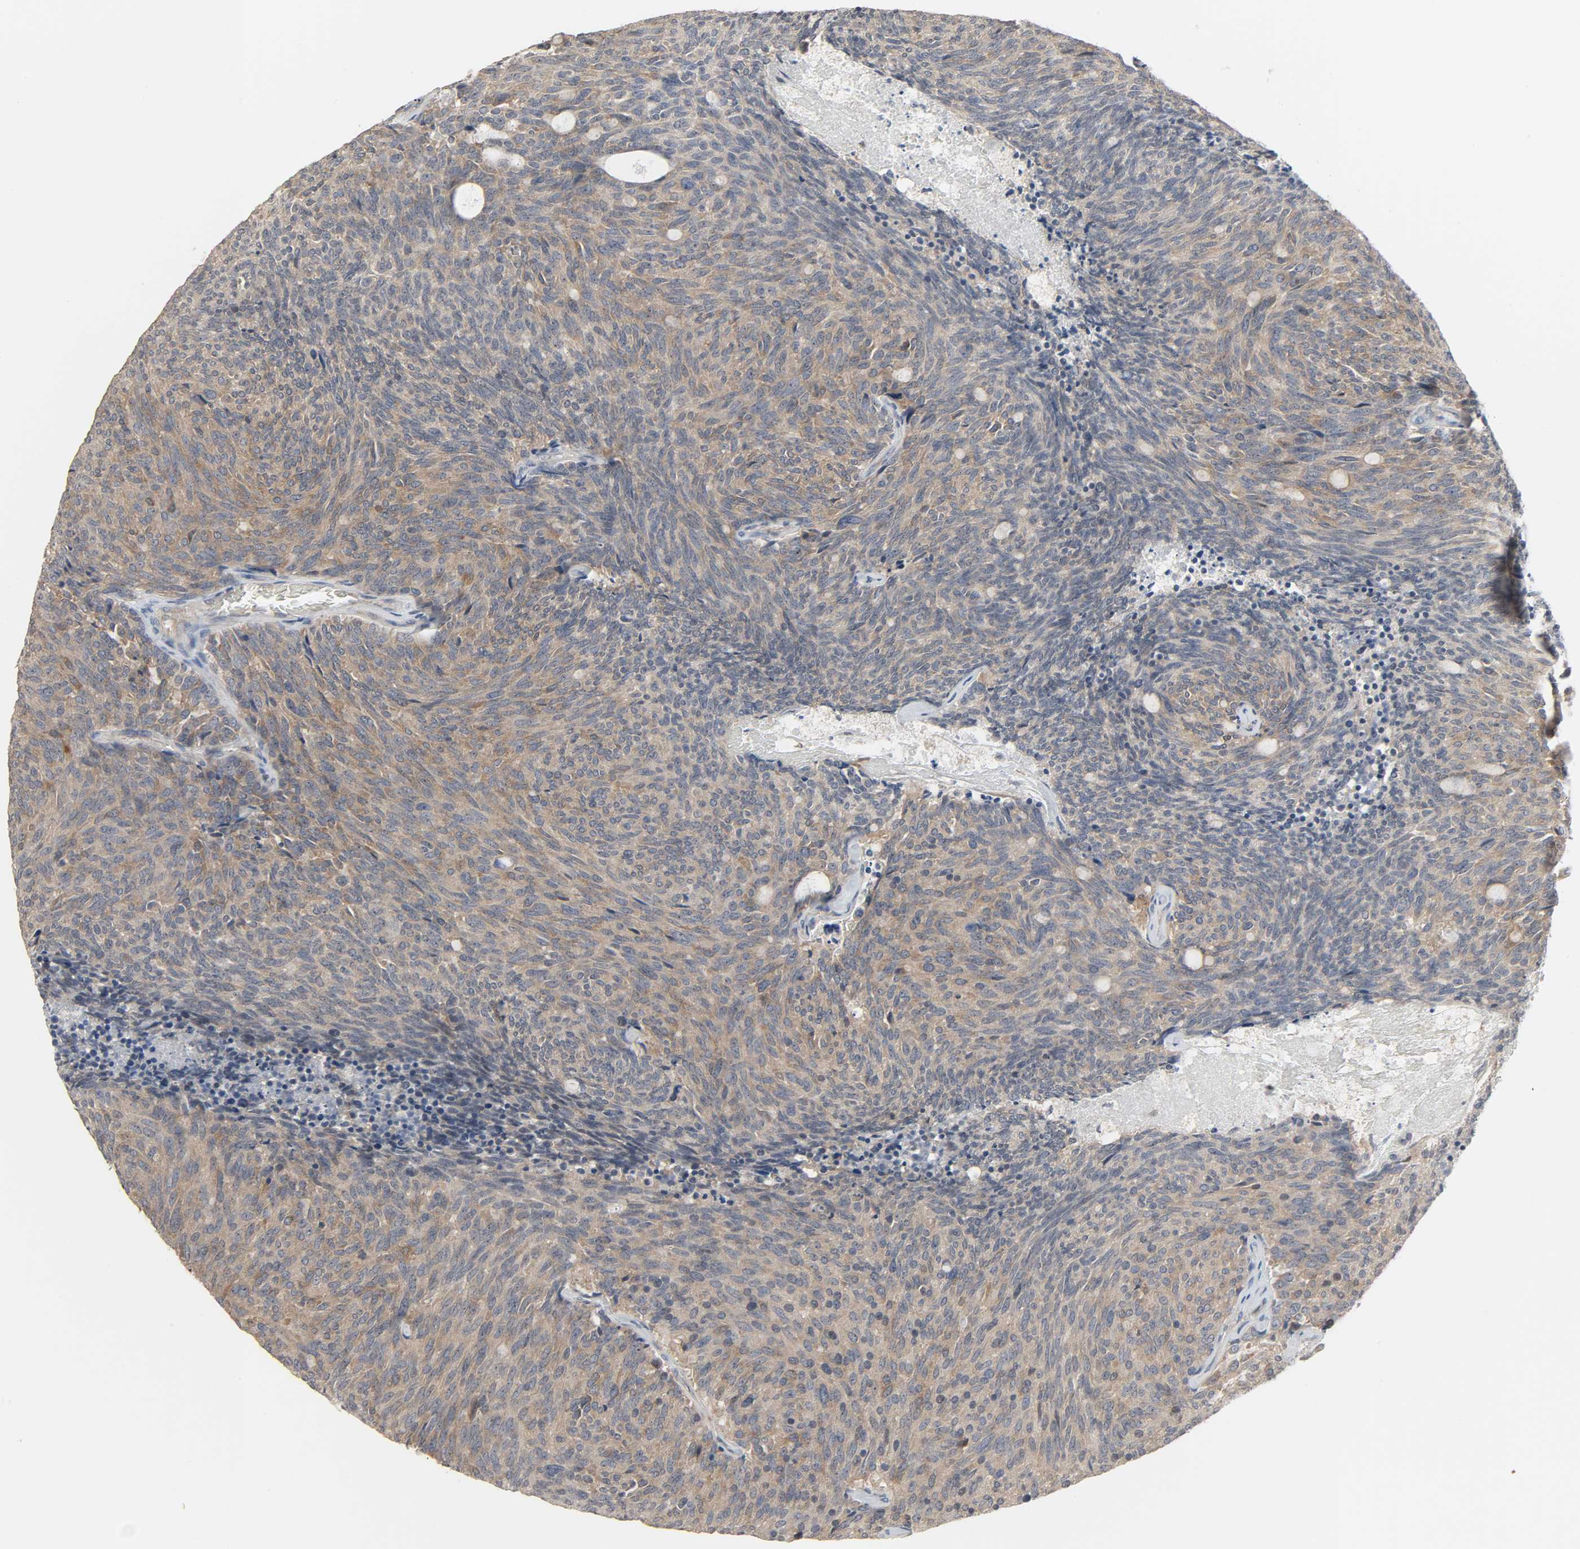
{"staining": {"intensity": "moderate", "quantity": ">75%", "location": "cytoplasmic/membranous"}, "tissue": "carcinoid", "cell_type": "Tumor cells", "image_type": "cancer", "snomed": [{"axis": "morphology", "description": "Carcinoid, malignant, NOS"}, {"axis": "topography", "description": "Pancreas"}], "caption": "An IHC histopathology image of tumor tissue is shown. Protein staining in brown highlights moderate cytoplasmic/membranous positivity in carcinoid within tumor cells.", "gene": "PLEKHA2", "patient": {"sex": "female", "age": 54}}